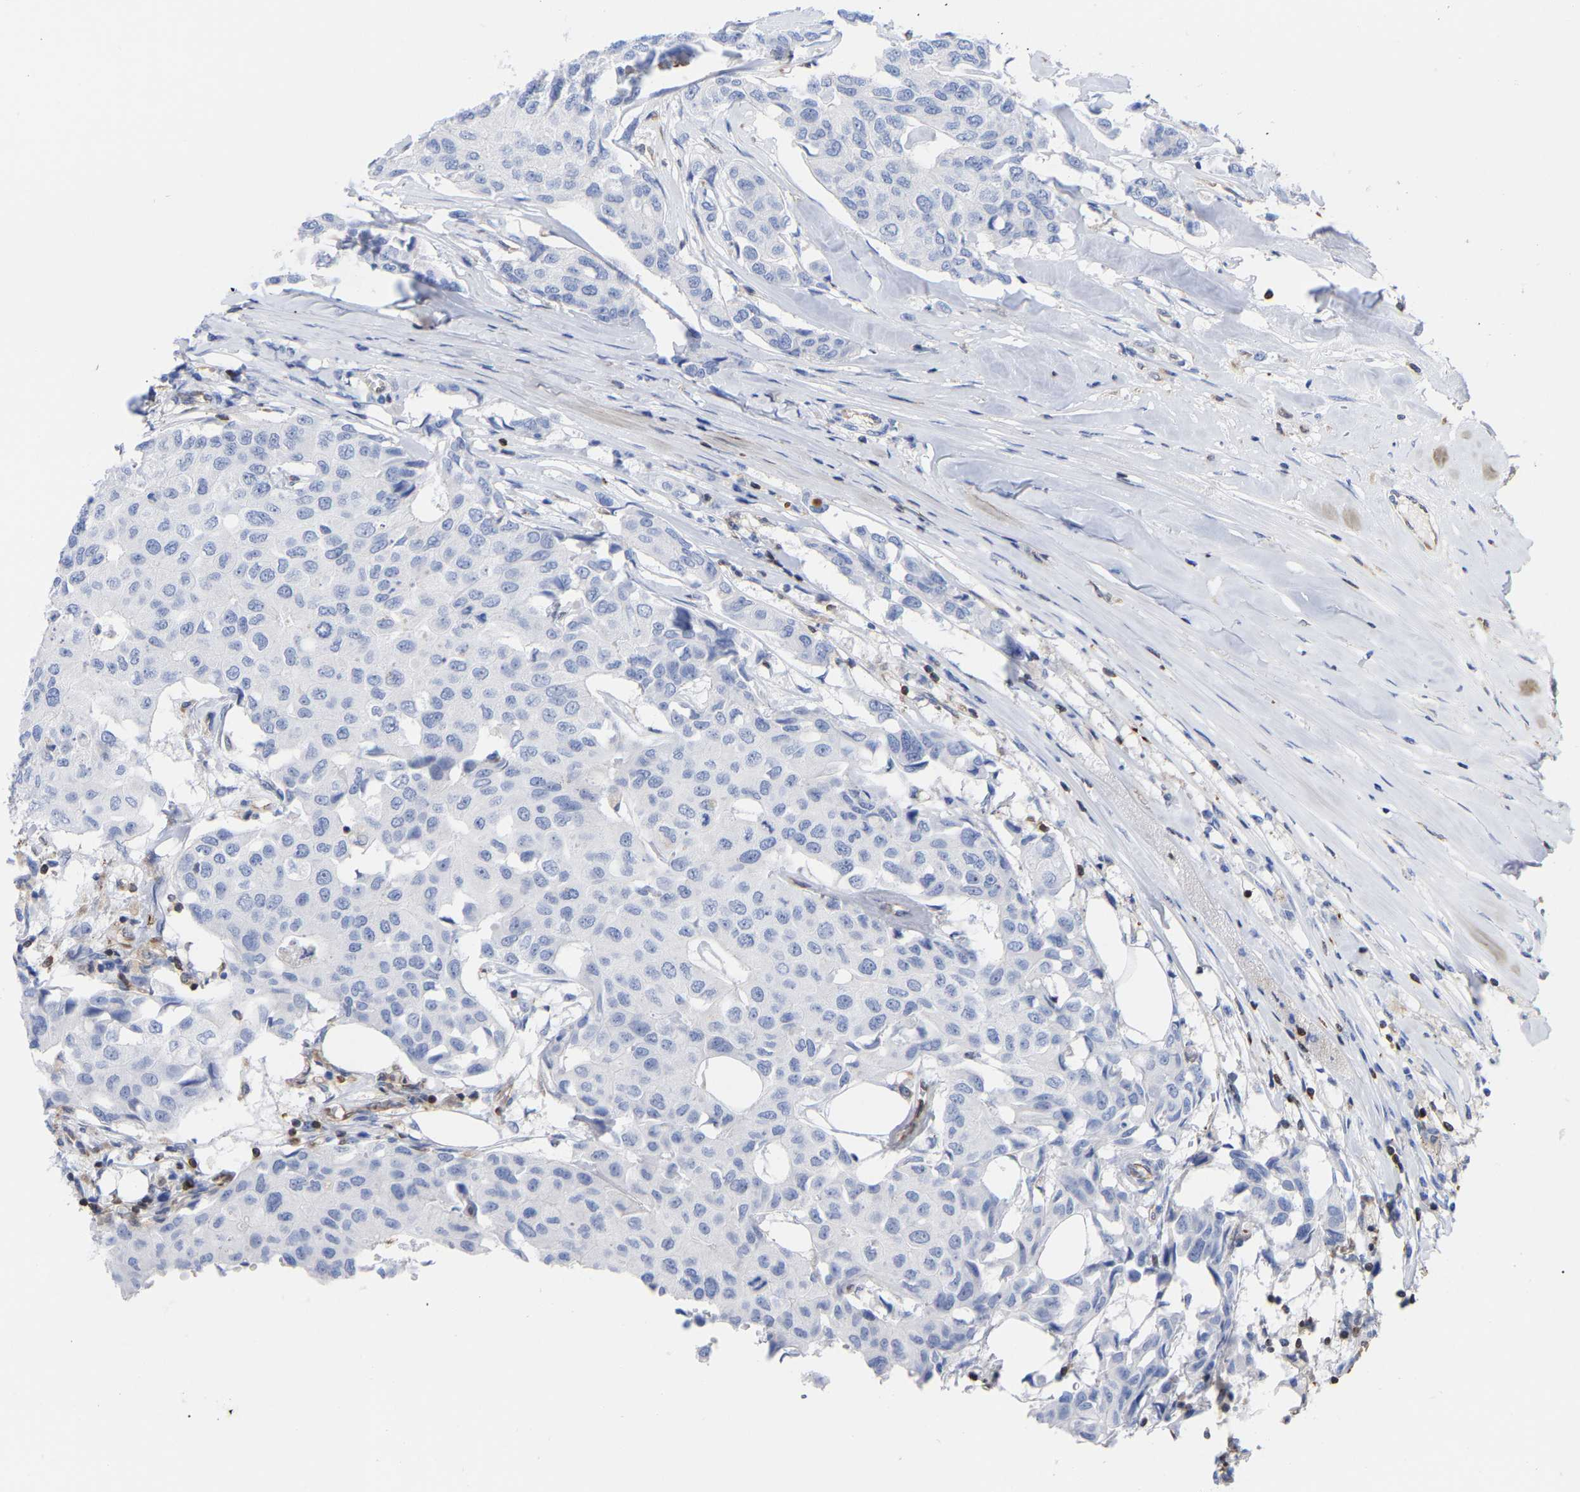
{"staining": {"intensity": "negative", "quantity": "none", "location": "none"}, "tissue": "breast cancer", "cell_type": "Tumor cells", "image_type": "cancer", "snomed": [{"axis": "morphology", "description": "Duct carcinoma"}, {"axis": "topography", "description": "Breast"}], "caption": "Protein analysis of infiltrating ductal carcinoma (breast) shows no significant expression in tumor cells. (Immunohistochemistry, brightfield microscopy, high magnification).", "gene": "GIMAP4", "patient": {"sex": "female", "age": 80}}